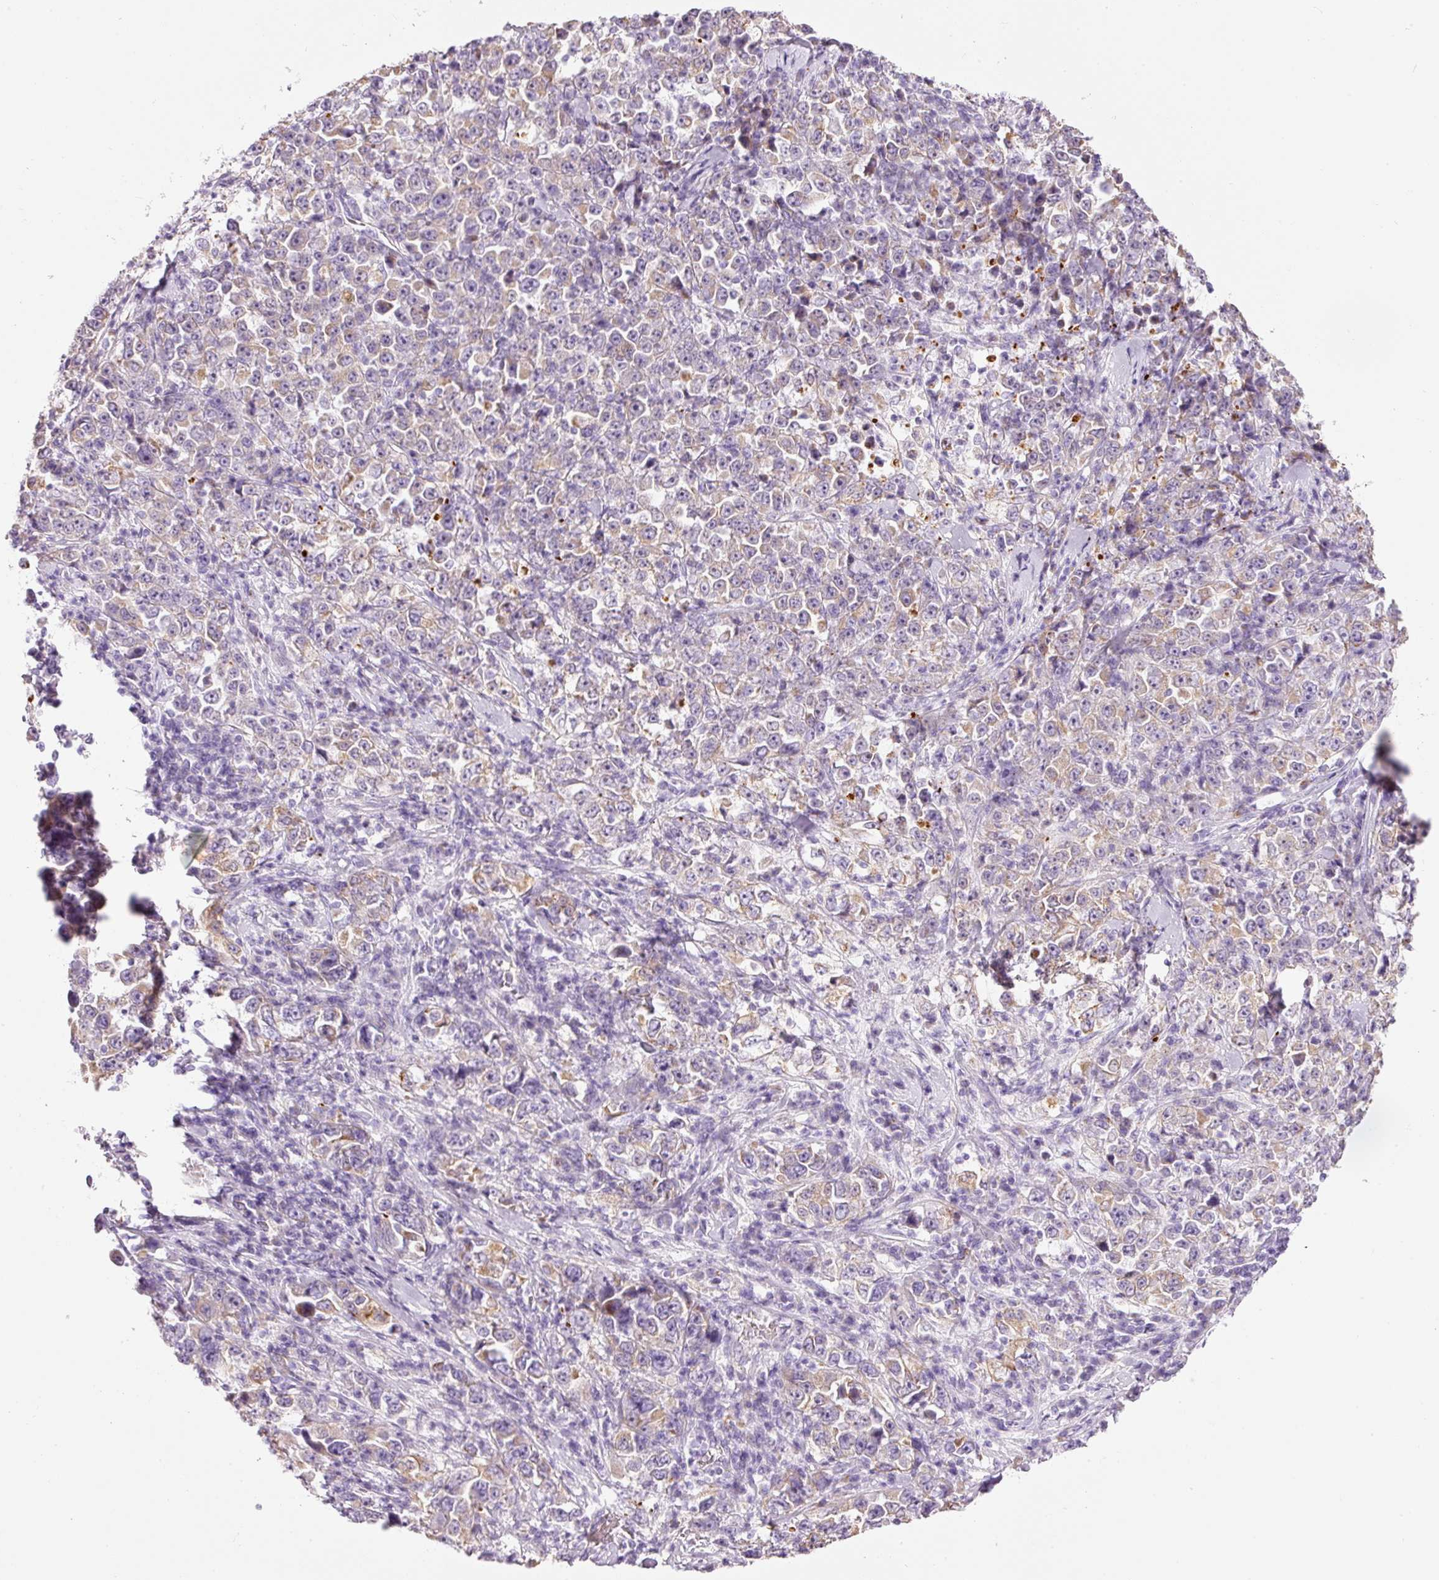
{"staining": {"intensity": "weak", "quantity": "25%-75%", "location": "cytoplasmic/membranous"}, "tissue": "stomach cancer", "cell_type": "Tumor cells", "image_type": "cancer", "snomed": [{"axis": "morphology", "description": "Normal tissue, NOS"}, {"axis": "morphology", "description": "Adenocarcinoma, NOS"}, {"axis": "topography", "description": "Stomach, upper"}, {"axis": "topography", "description": "Stomach"}], "caption": "Stomach cancer (adenocarcinoma) was stained to show a protein in brown. There is low levels of weak cytoplasmic/membranous staining in approximately 25%-75% of tumor cells.", "gene": "CARD16", "patient": {"sex": "male", "age": 59}}